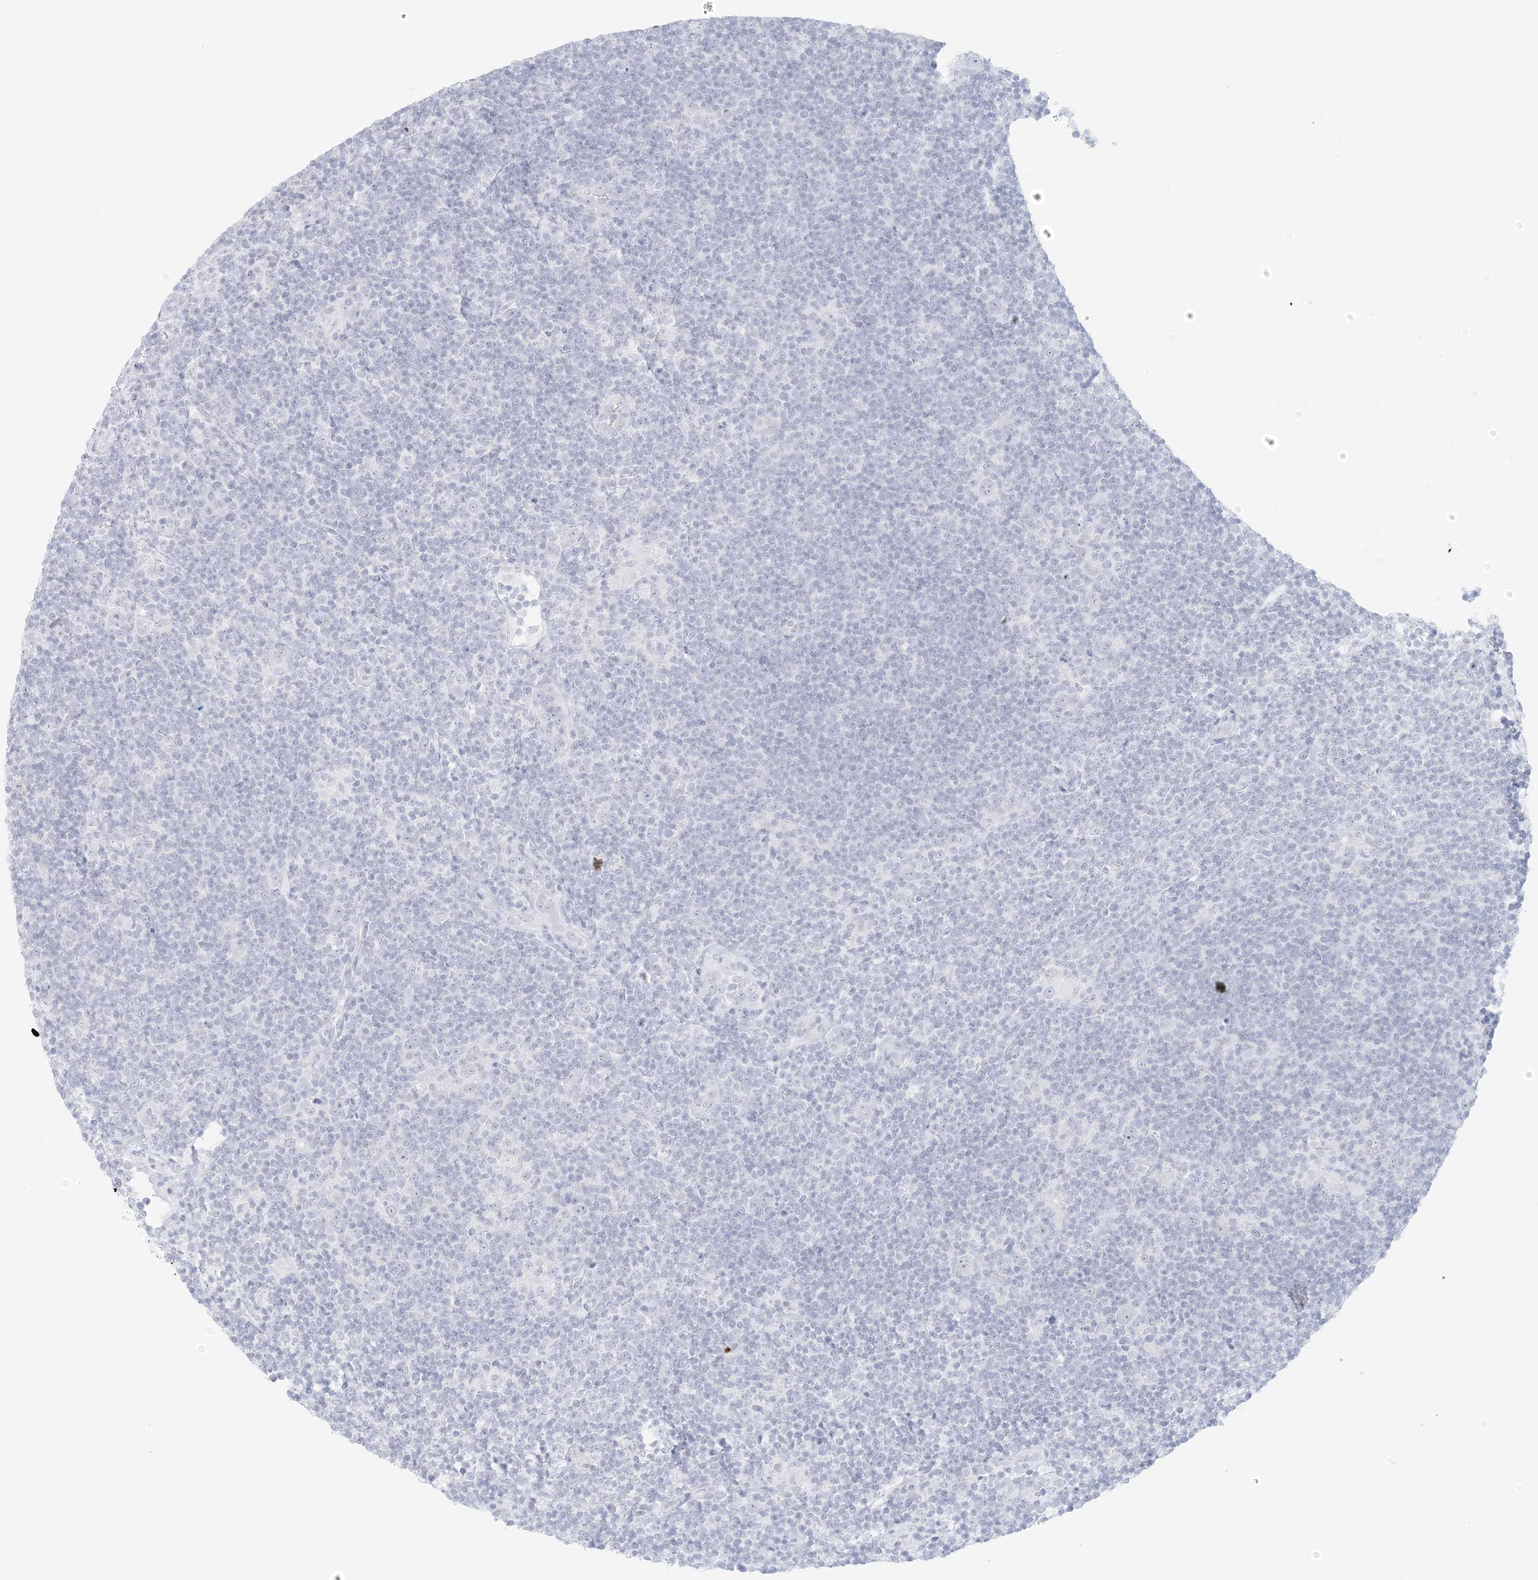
{"staining": {"intensity": "negative", "quantity": "none", "location": "none"}, "tissue": "lymphoma", "cell_type": "Tumor cells", "image_type": "cancer", "snomed": [{"axis": "morphology", "description": "Hodgkin's disease, NOS"}, {"axis": "topography", "description": "Lymph node"}], "caption": "Tumor cells are negative for protein expression in human lymphoma. Nuclei are stained in blue.", "gene": "LIPT1", "patient": {"sex": "female", "age": 57}}